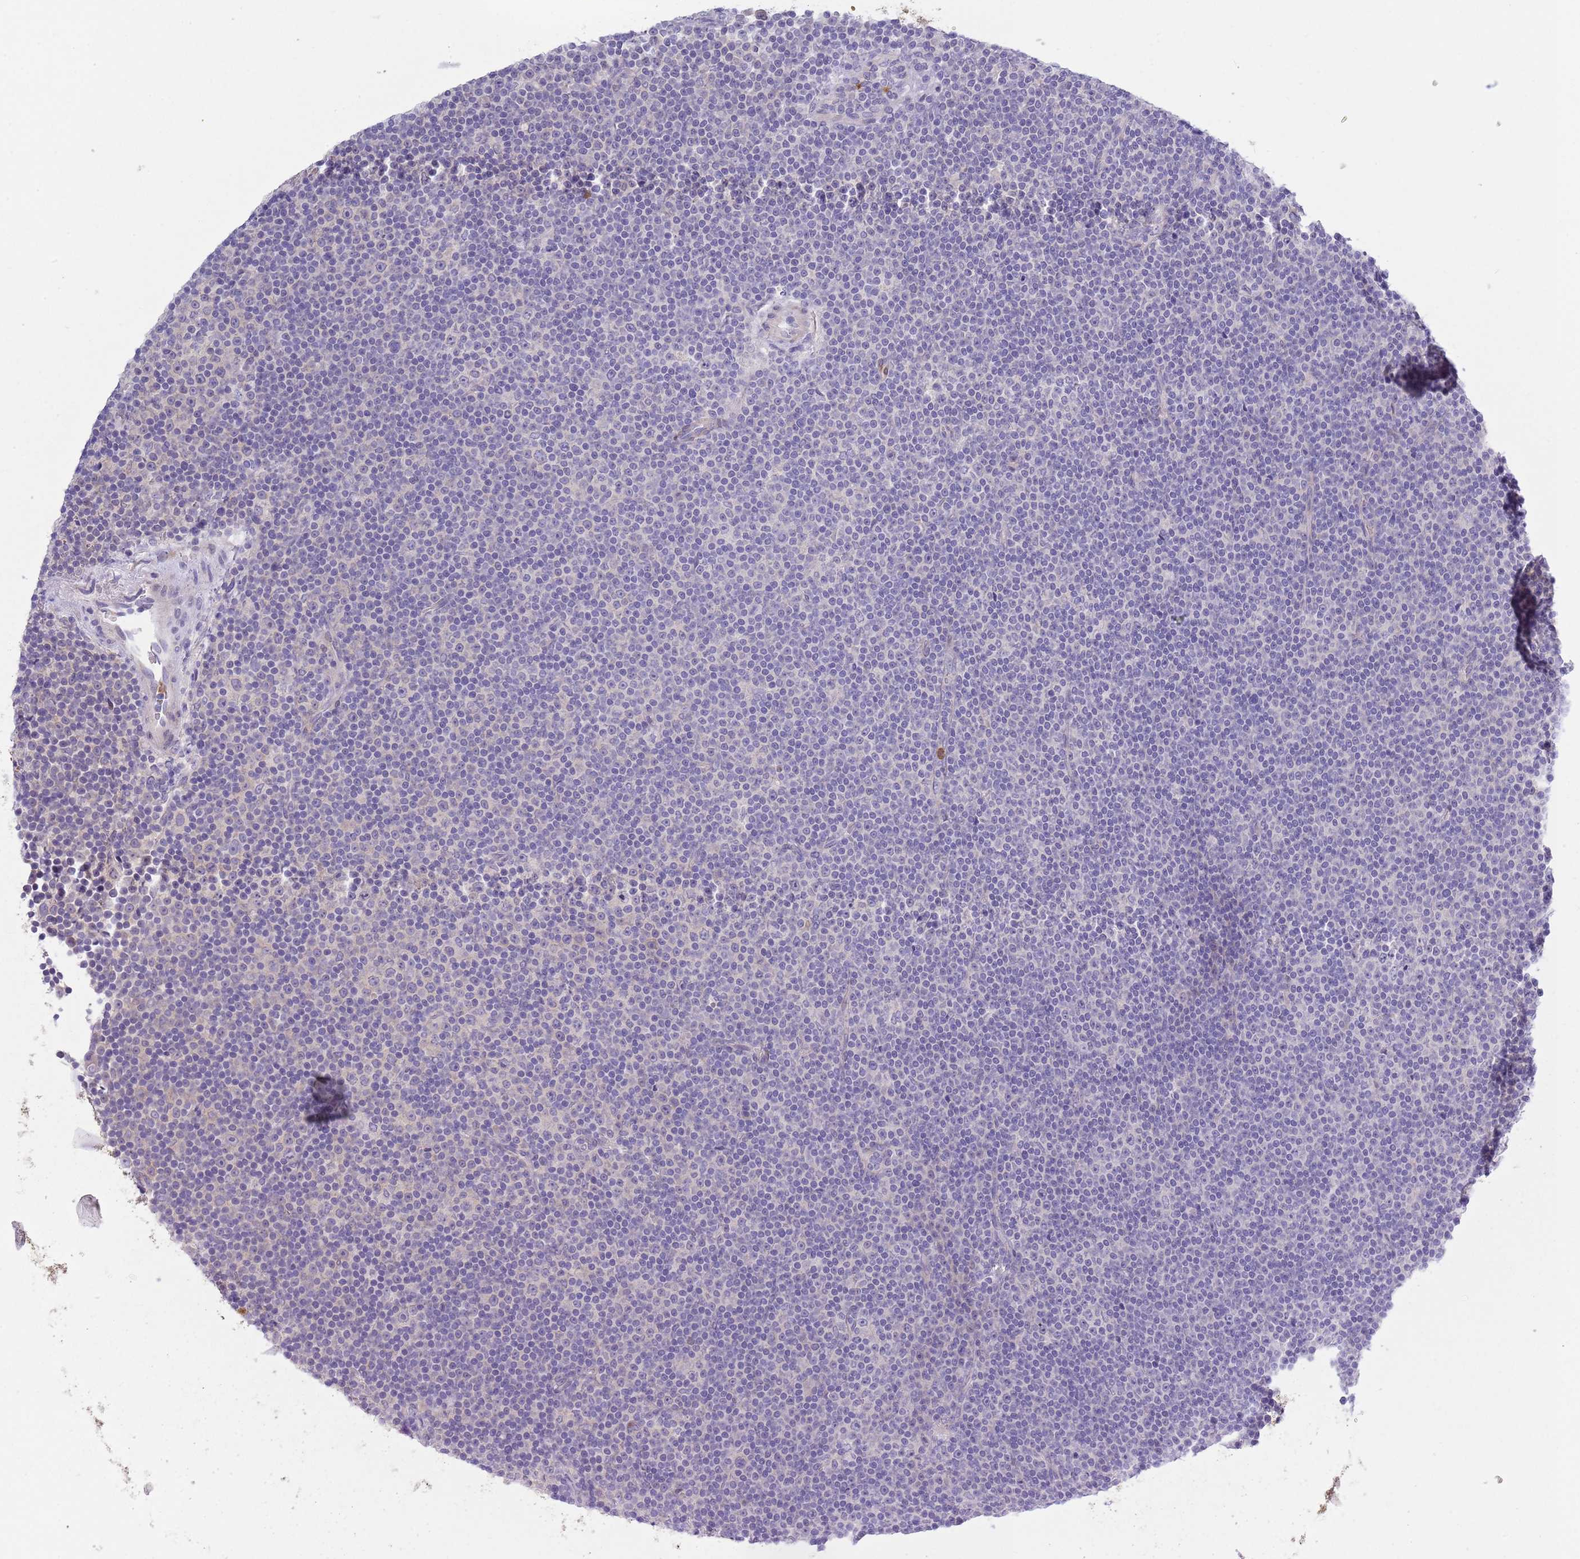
{"staining": {"intensity": "negative", "quantity": "none", "location": "none"}, "tissue": "lymphoma", "cell_type": "Tumor cells", "image_type": "cancer", "snomed": [{"axis": "morphology", "description": "Malignant lymphoma, non-Hodgkin's type, Low grade"}, {"axis": "topography", "description": "Lymph node"}], "caption": "The photomicrograph displays no staining of tumor cells in low-grade malignant lymphoma, non-Hodgkin's type.", "gene": "ZFP2", "patient": {"sex": "female", "age": 67}}